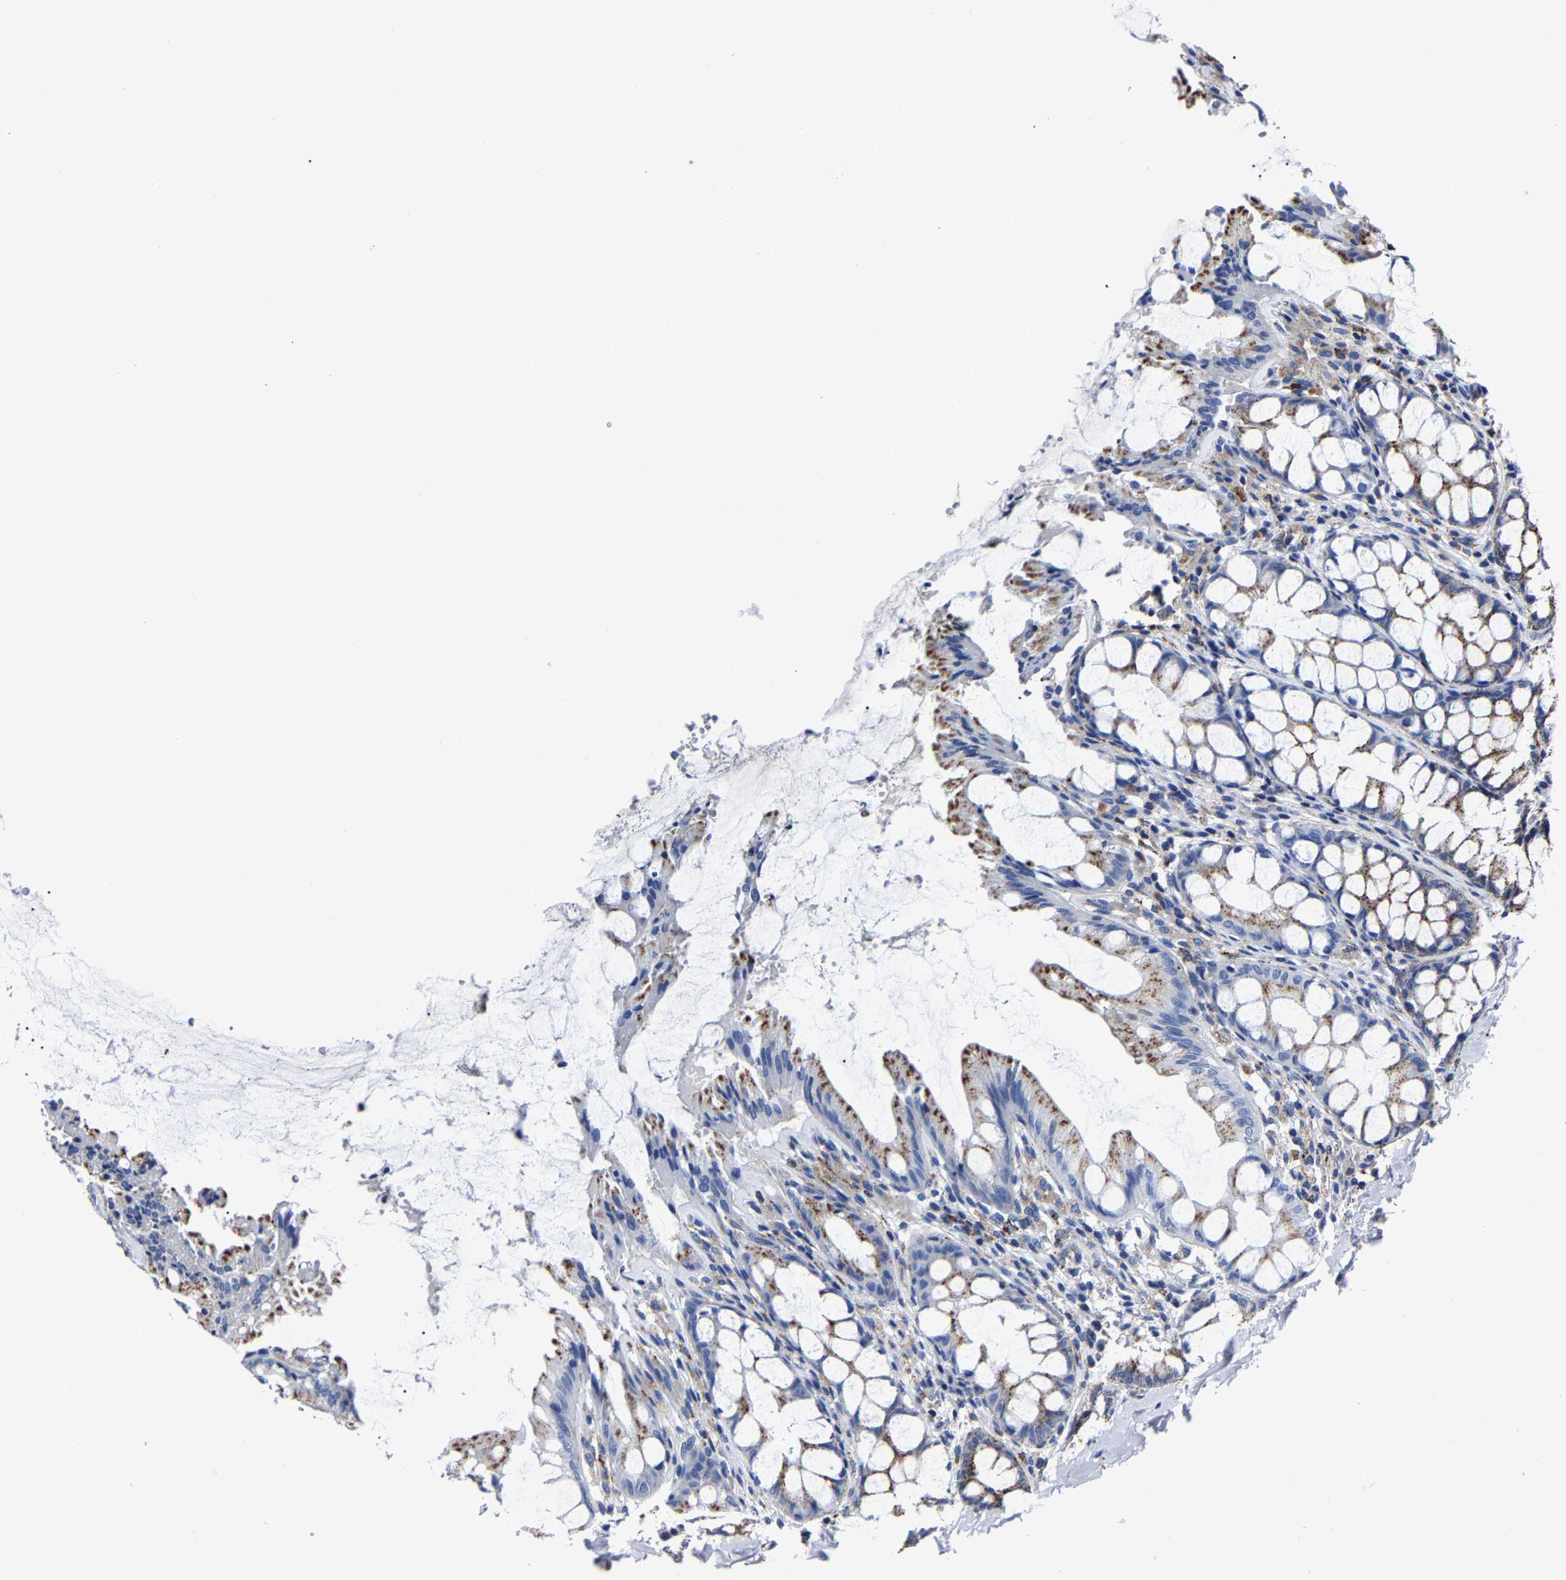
{"staining": {"intensity": "moderate", "quantity": "25%-75%", "location": "cytoplasmic/membranous"}, "tissue": "colon", "cell_type": "Endothelial cells", "image_type": "normal", "snomed": [{"axis": "morphology", "description": "Normal tissue, NOS"}, {"axis": "topography", "description": "Colon"}], "caption": "Colon stained with DAB immunohistochemistry (IHC) displays medium levels of moderate cytoplasmic/membranous expression in about 25%-75% of endothelial cells.", "gene": "LAMTOR4", "patient": {"sex": "male", "age": 47}}